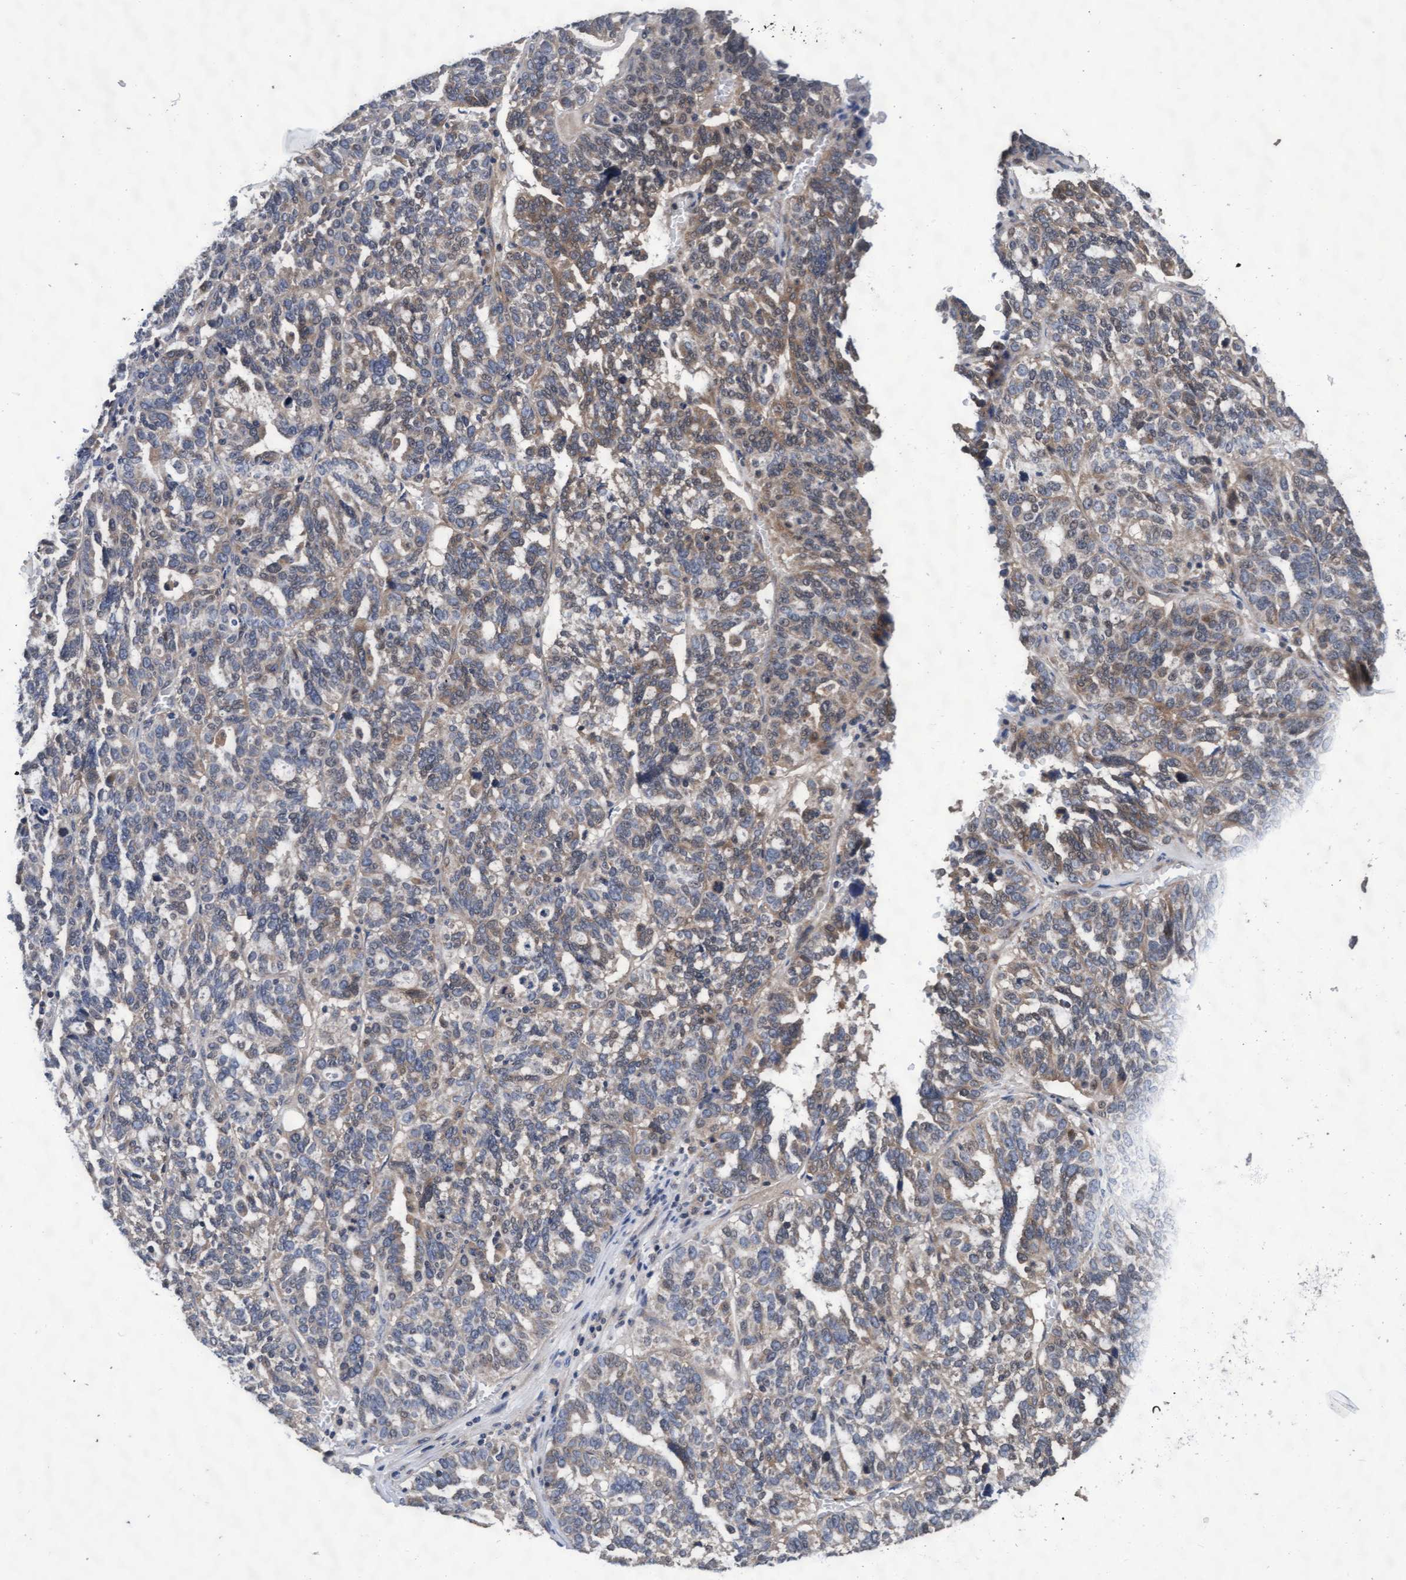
{"staining": {"intensity": "weak", "quantity": "25%-75%", "location": "cytoplasmic/membranous"}, "tissue": "ovarian cancer", "cell_type": "Tumor cells", "image_type": "cancer", "snomed": [{"axis": "morphology", "description": "Cystadenocarcinoma, serous, NOS"}, {"axis": "topography", "description": "Ovary"}], "caption": "This image demonstrates IHC staining of human ovarian serous cystadenocarcinoma, with low weak cytoplasmic/membranous staining in about 25%-75% of tumor cells.", "gene": "EFCAB13", "patient": {"sex": "female", "age": 59}}